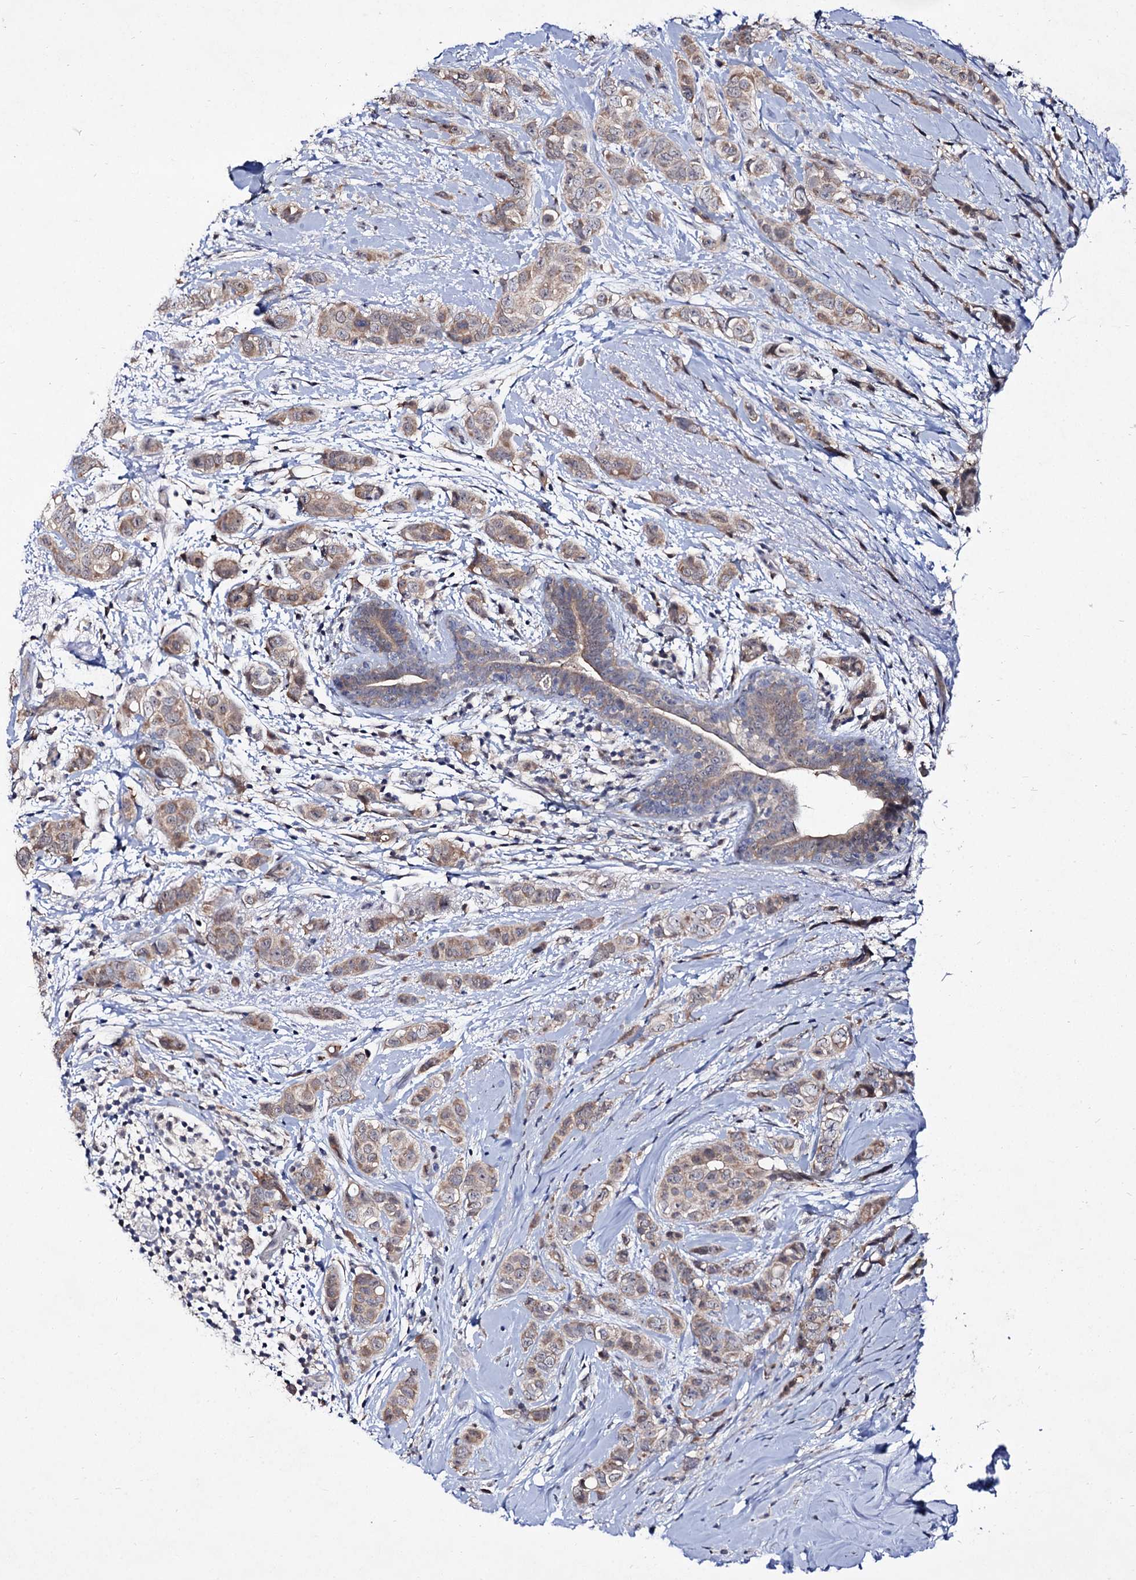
{"staining": {"intensity": "weak", "quantity": "25%-75%", "location": "cytoplasmic/membranous"}, "tissue": "breast cancer", "cell_type": "Tumor cells", "image_type": "cancer", "snomed": [{"axis": "morphology", "description": "Lobular carcinoma"}, {"axis": "topography", "description": "Breast"}], "caption": "Tumor cells demonstrate low levels of weak cytoplasmic/membranous staining in approximately 25%-75% of cells in breast cancer. The protein of interest is shown in brown color, while the nuclei are stained blue.", "gene": "ACTR6", "patient": {"sex": "female", "age": 51}}